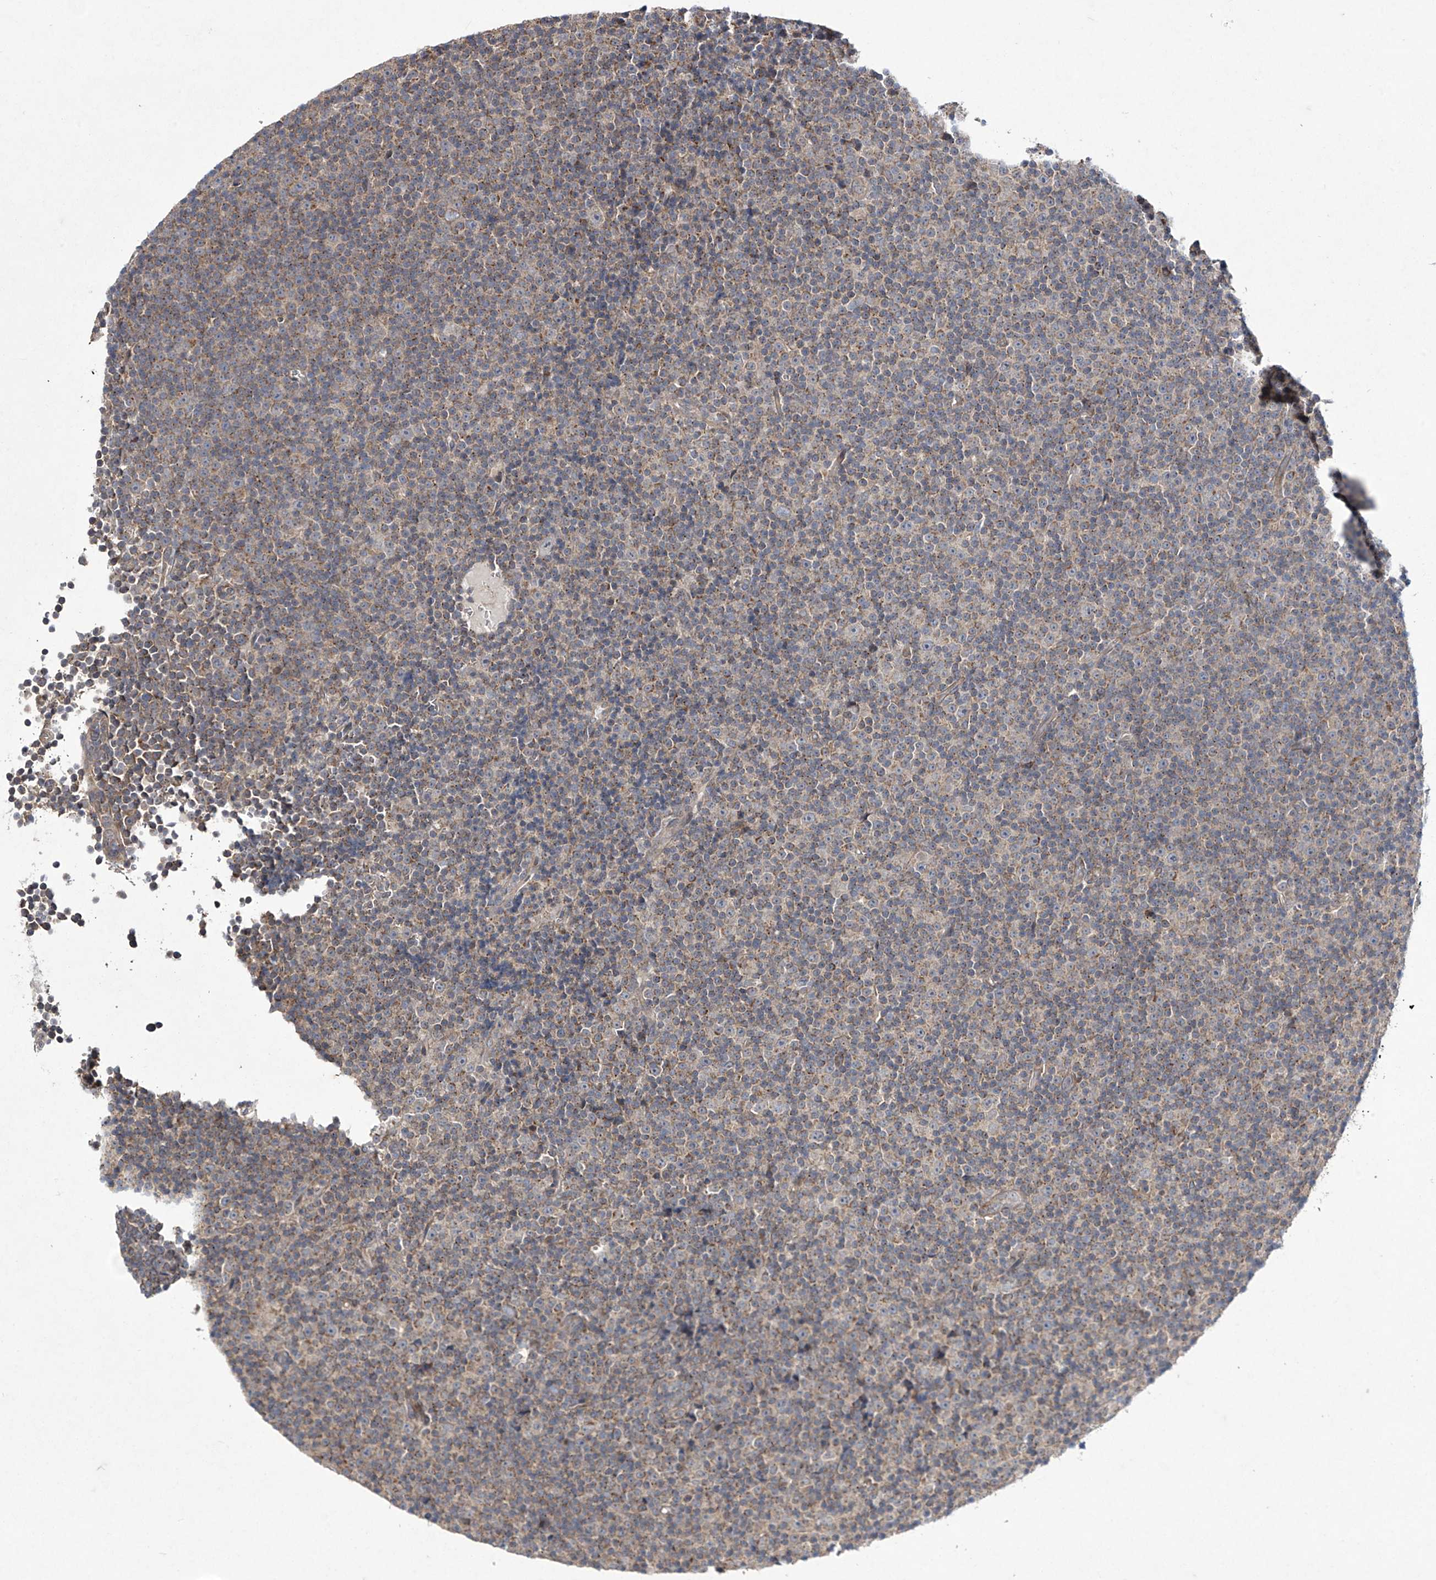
{"staining": {"intensity": "weak", "quantity": "25%-75%", "location": "cytoplasmic/membranous"}, "tissue": "lymphoma", "cell_type": "Tumor cells", "image_type": "cancer", "snomed": [{"axis": "morphology", "description": "Malignant lymphoma, non-Hodgkin's type, Low grade"}, {"axis": "topography", "description": "Lymph node"}], "caption": "High-magnification brightfield microscopy of malignant lymphoma, non-Hodgkin's type (low-grade) stained with DAB (brown) and counterstained with hematoxylin (blue). tumor cells exhibit weak cytoplasmic/membranous positivity is present in about25%-75% of cells.", "gene": "TRIM60", "patient": {"sex": "female", "age": 67}}